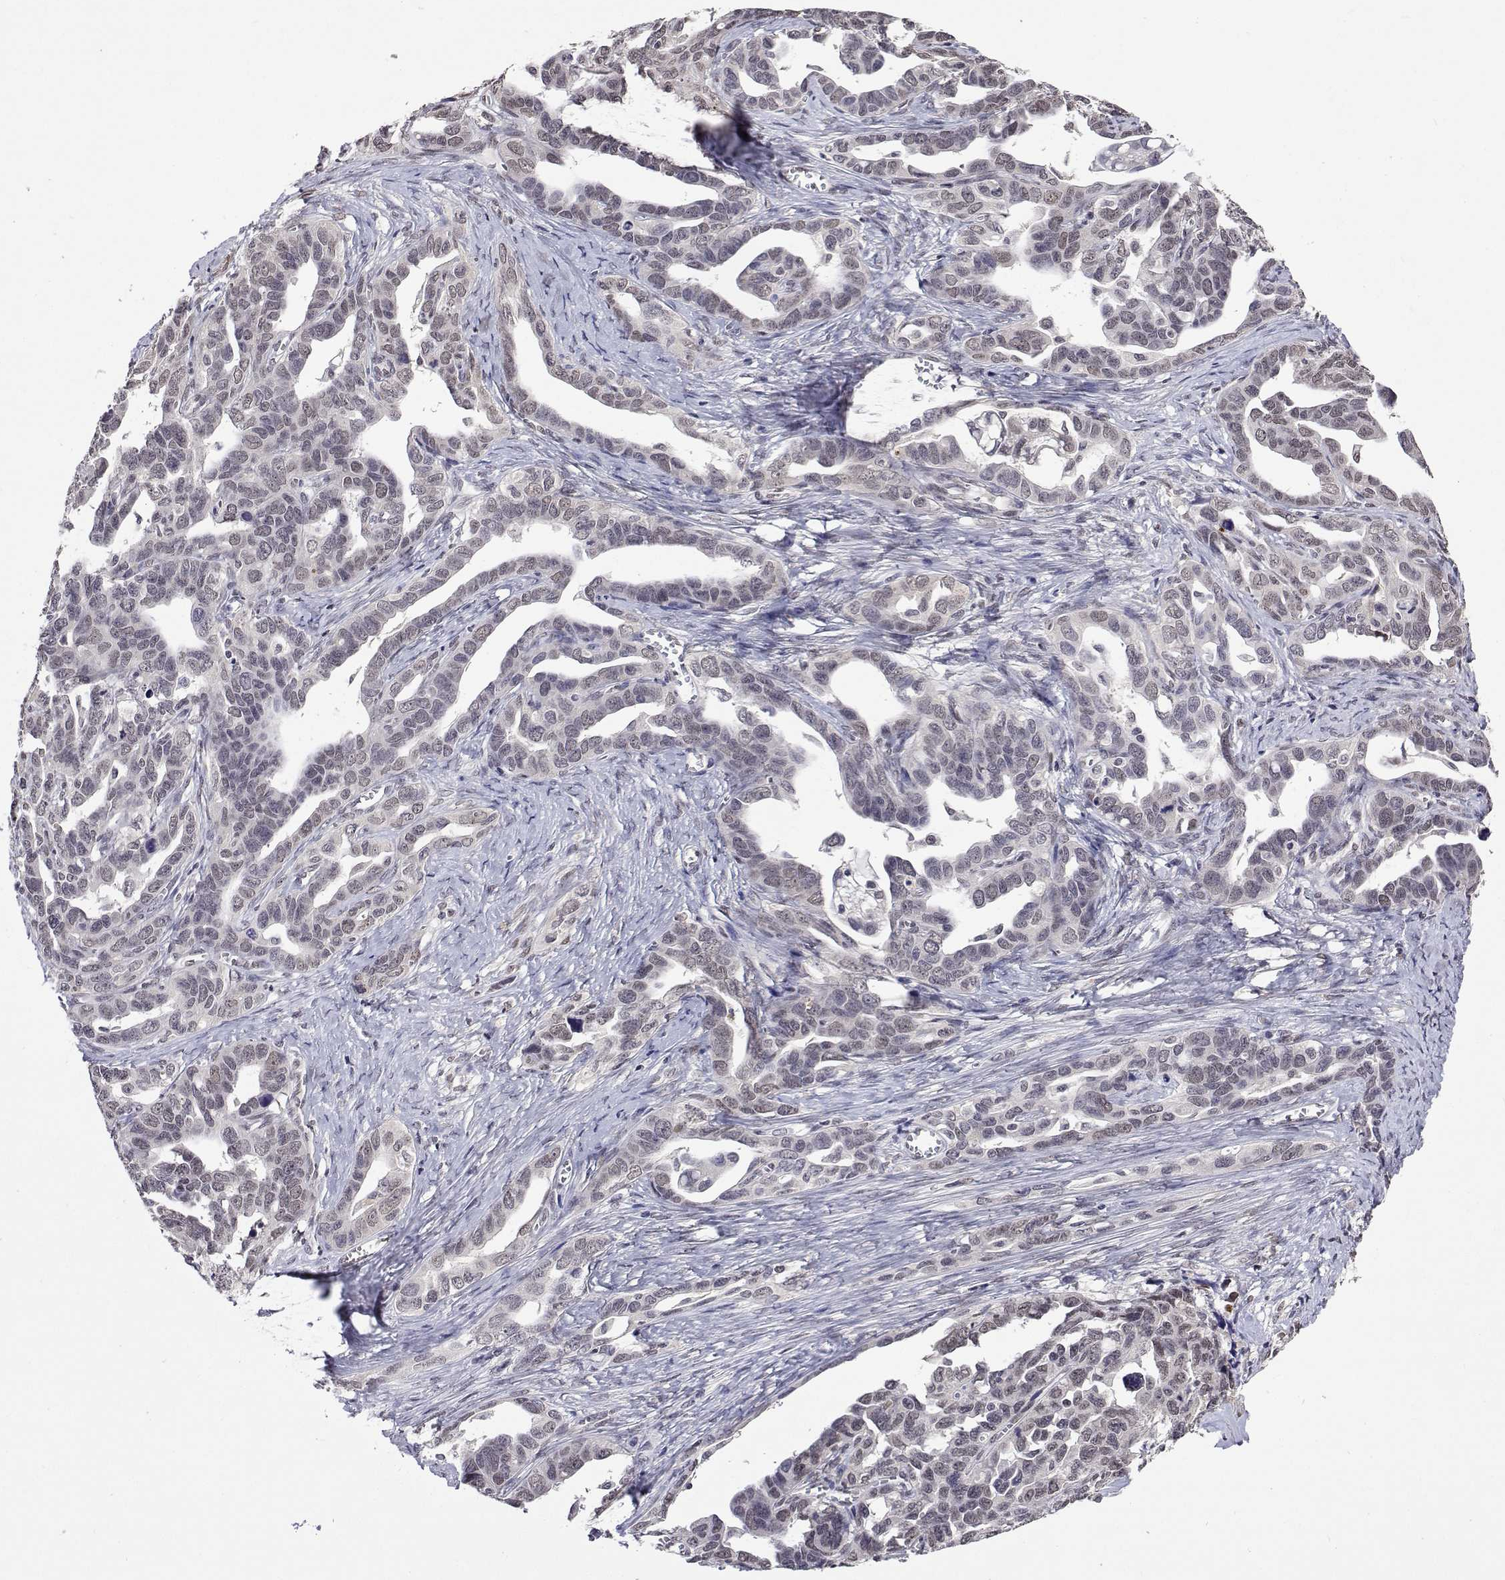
{"staining": {"intensity": "negative", "quantity": "none", "location": "none"}, "tissue": "ovarian cancer", "cell_type": "Tumor cells", "image_type": "cancer", "snomed": [{"axis": "morphology", "description": "Cystadenocarcinoma, serous, NOS"}, {"axis": "topography", "description": "Ovary"}], "caption": "This is an immunohistochemistry (IHC) image of serous cystadenocarcinoma (ovarian). There is no expression in tumor cells.", "gene": "HNRNPA0", "patient": {"sex": "female", "age": 69}}